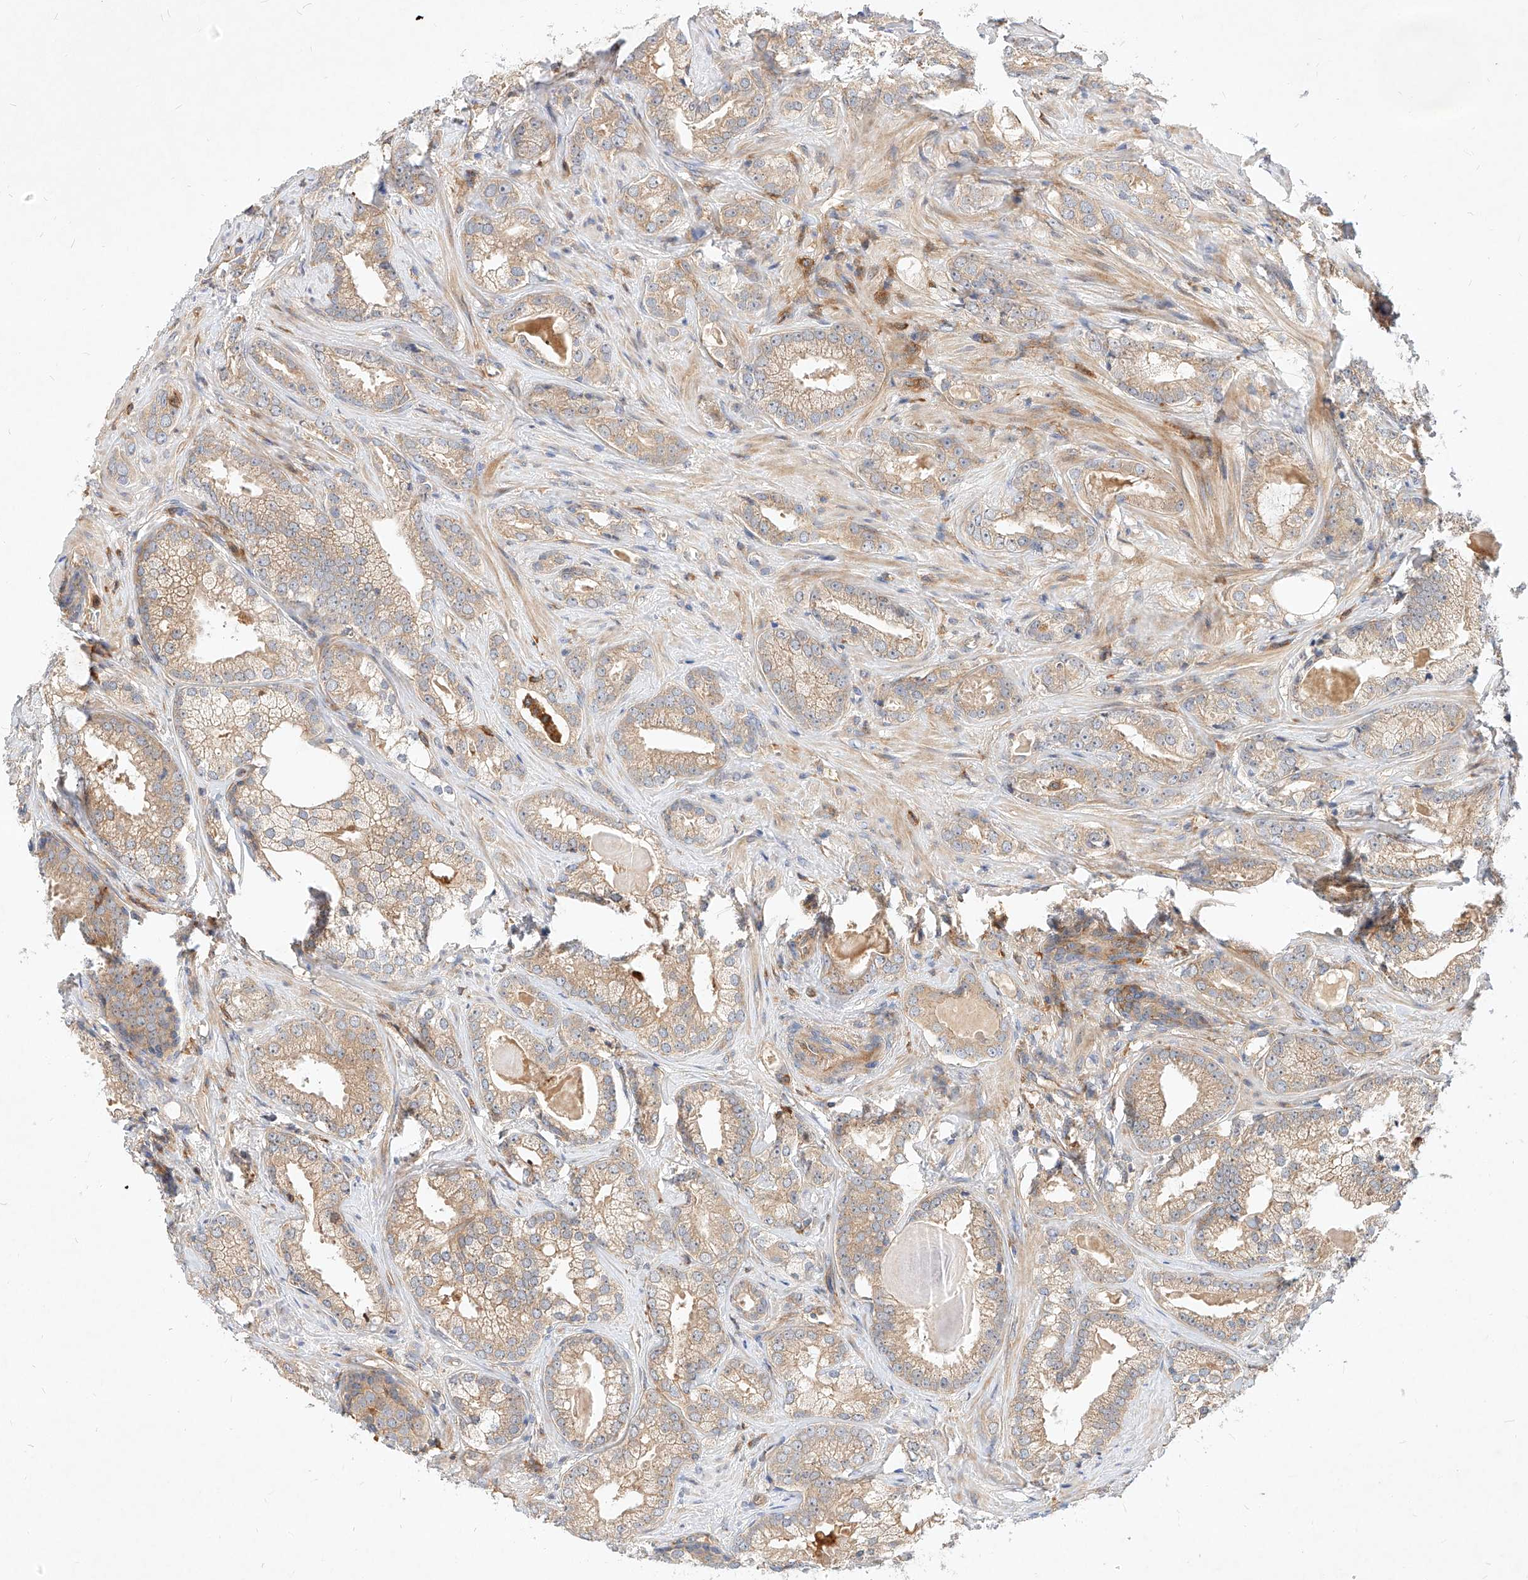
{"staining": {"intensity": "weak", "quantity": ">75%", "location": "cytoplasmic/membranous"}, "tissue": "prostate cancer", "cell_type": "Tumor cells", "image_type": "cancer", "snomed": [{"axis": "morphology", "description": "Normal morphology"}, {"axis": "morphology", "description": "Adenocarcinoma, Low grade"}, {"axis": "topography", "description": "Prostate"}], "caption": "Prostate low-grade adenocarcinoma was stained to show a protein in brown. There is low levels of weak cytoplasmic/membranous staining in approximately >75% of tumor cells. (brown staining indicates protein expression, while blue staining denotes nuclei).", "gene": "NFAM1", "patient": {"sex": "male", "age": 72}}